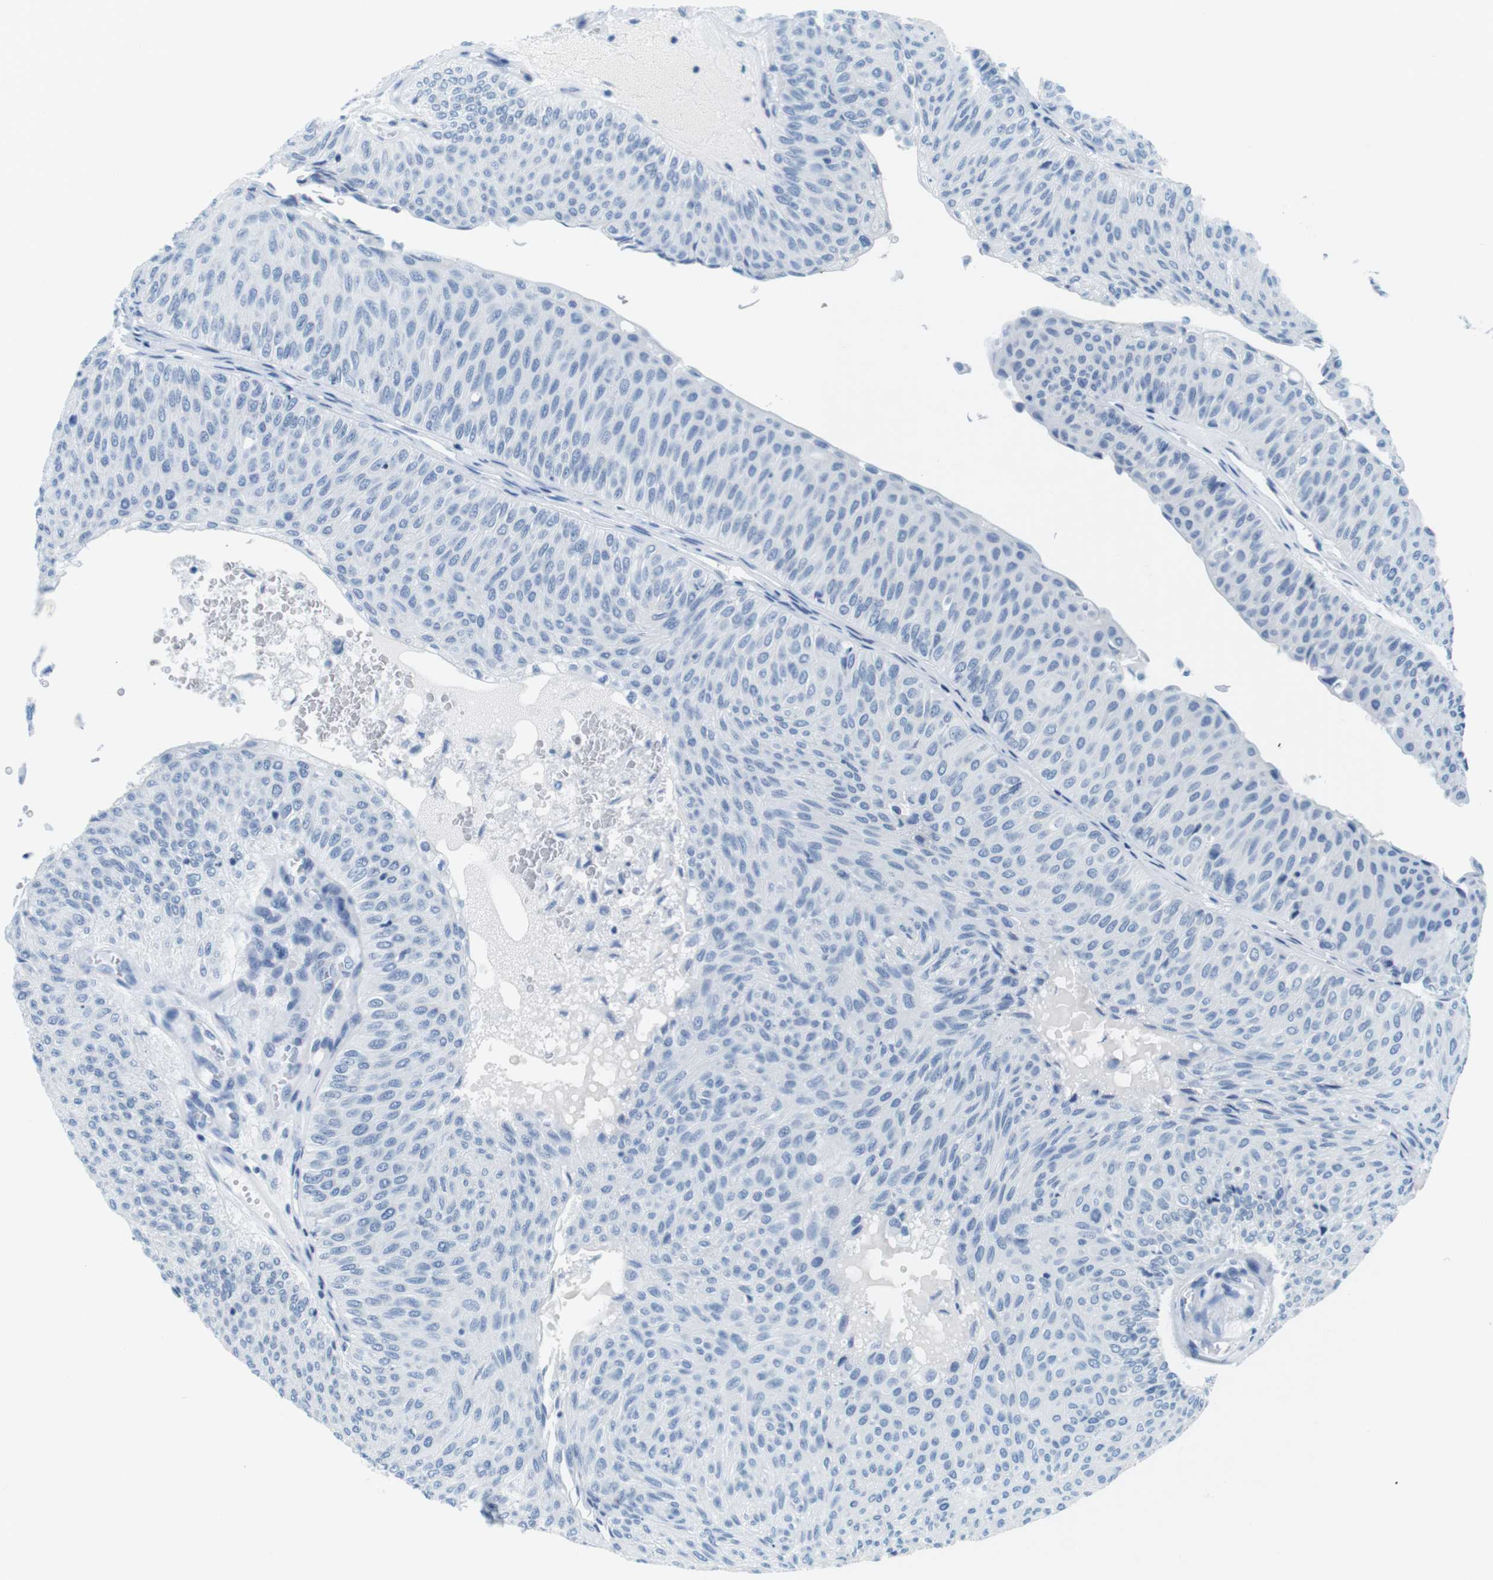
{"staining": {"intensity": "negative", "quantity": "none", "location": "none"}, "tissue": "urothelial cancer", "cell_type": "Tumor cells", "image_type": "cancer", "snomed": [{"axis": "morphology", "description": "Urothelial carcinoma, Low grade"}, {"axis": "topography", "description": "Urinary bladder"}], "caption": "Histopathology image shows no significant protein expression in tumor cells of urothelial cancer.", "gene": "CYP2C9", "patient": {"sex": "male", "age": 78}}